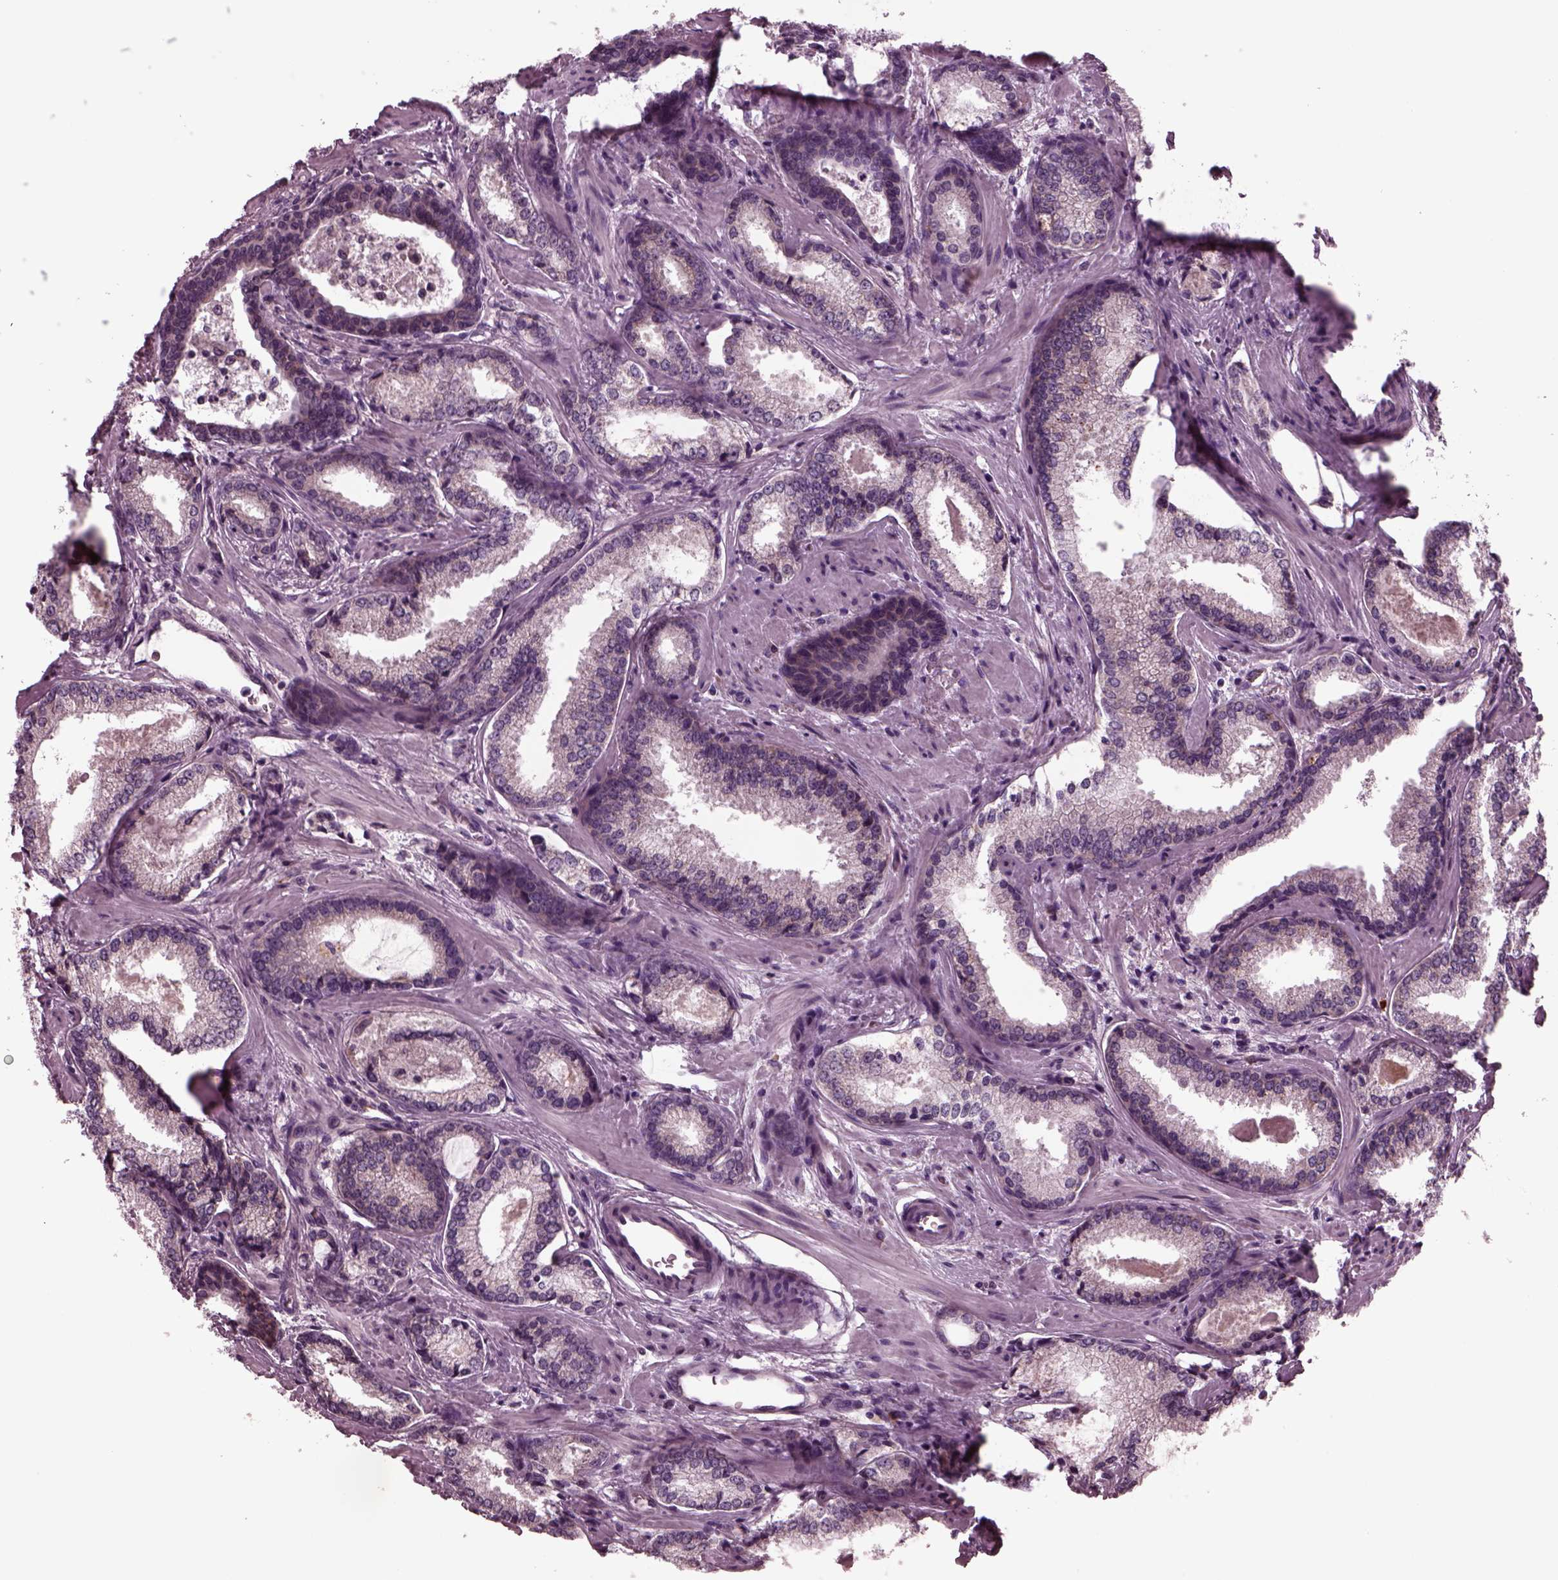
{"staining": {"intensity": "negative", "quantity": "none", "location": "none"}, "tissue": "prostate cancer", "cell_type": "Tumor cells", "image_type": "cancer", "snomed": [{"axis": "morphology", "description": "Adenocarcinoma, Low grade"}, {"axis": "topography", "description": "Prostate"}], "caption": "The immunohistochemistry (IHC) photomicrograph has no significant expression in tumor cells of low-grade adenocarcinoma (prostate) tissue.", "gene": "AP4M1", "patient": {"sex": "male", "age": 56}}